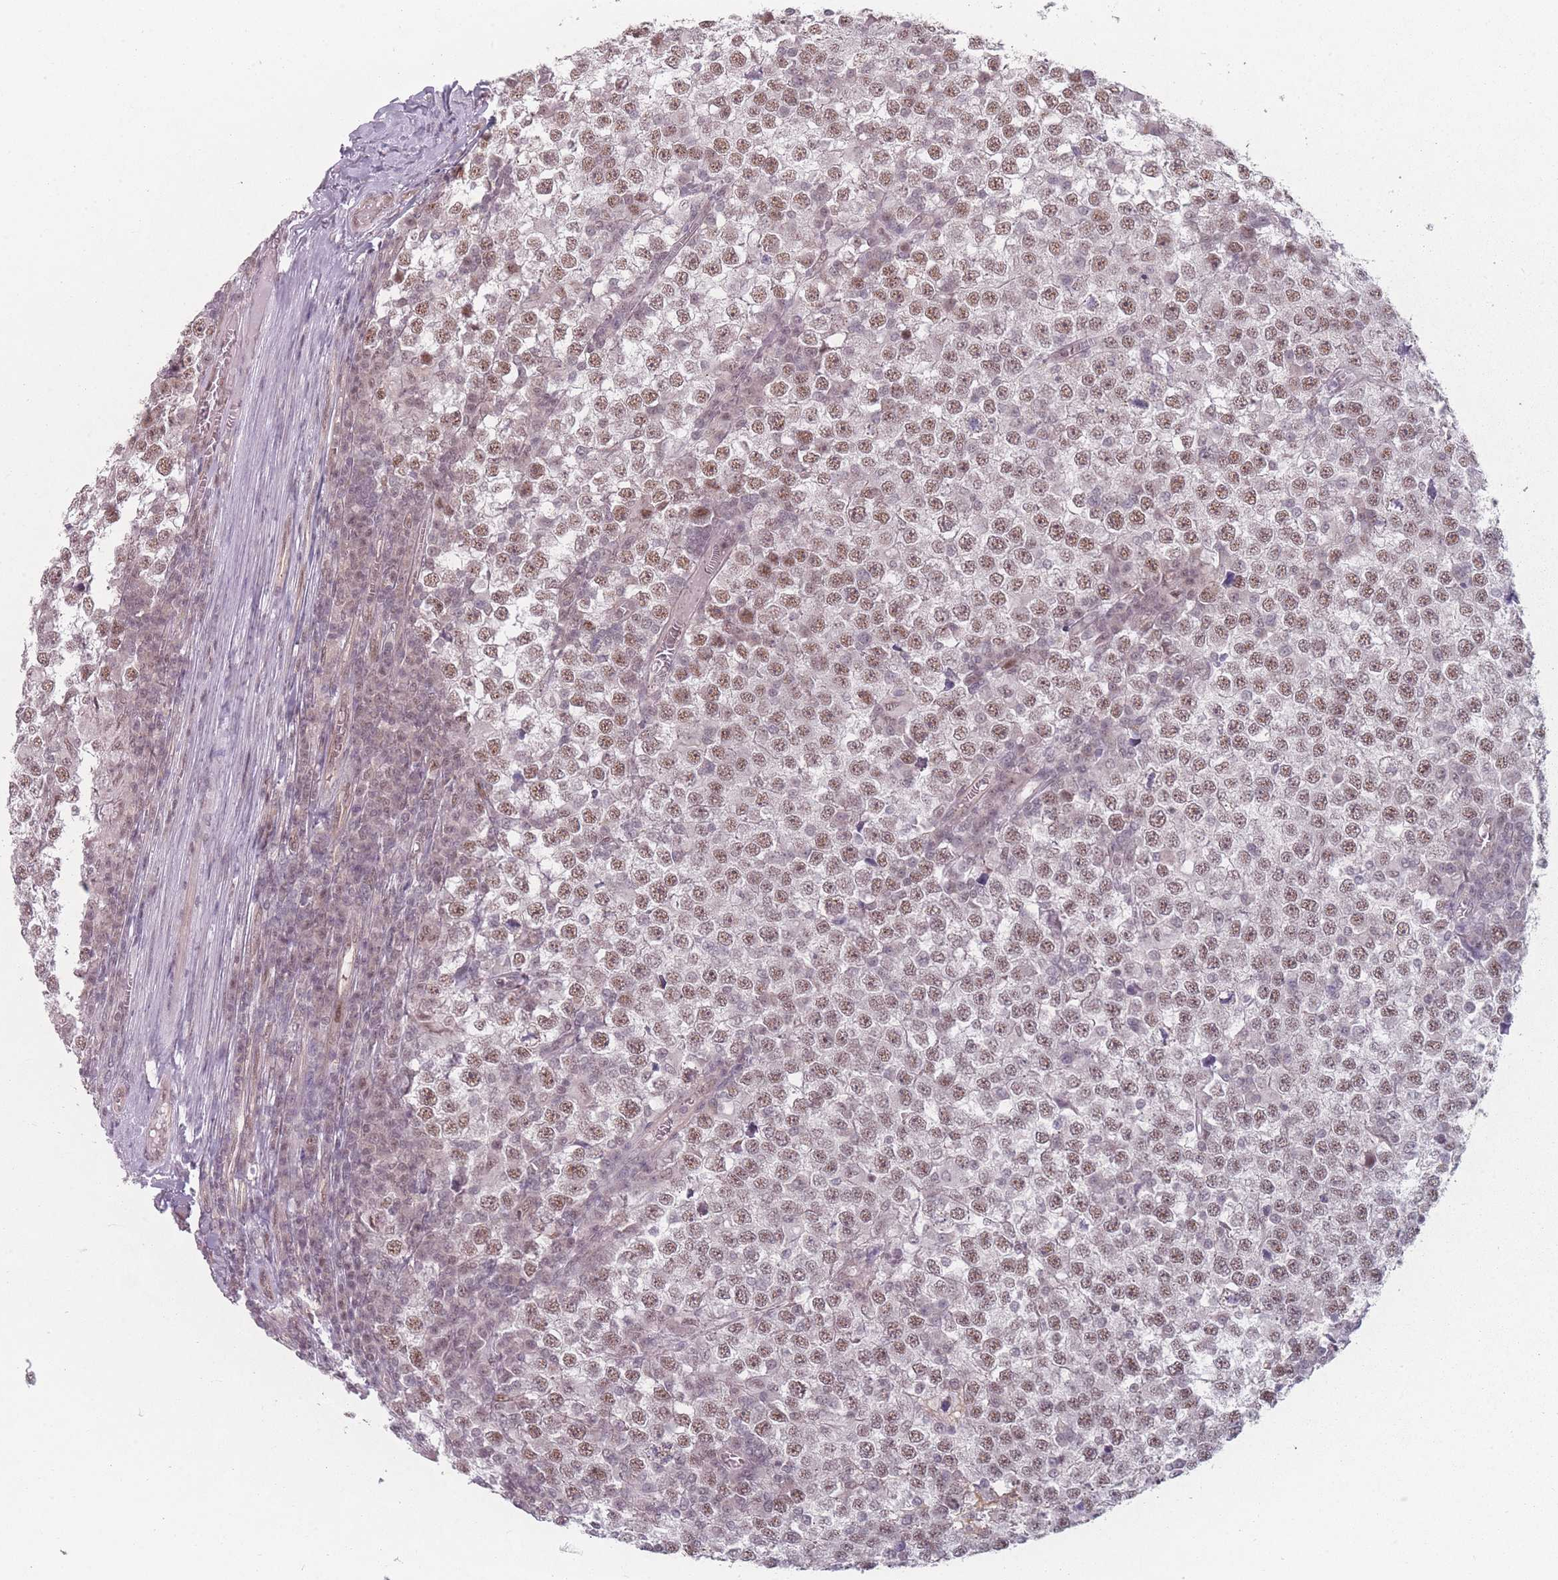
{"staining": {"intensity": "moderate", "quantity": ">75%", "location": "nuclear"}, "tissue": "testis cancer", "cell_type": "Tumor cells", "image_type": "cancer", "snomed": [{"axis": "morphology", "description": "Seminoma, NOS"}, {"axis": "topography", "description": "Testis"}], "caption": "Immunohistochemistry (IHC) (DAB (3,3'-diaminobenzidine)) staining of testis cancer (seminoma) demonstrates moderate nuclear protein positivity in about >75% of tumor cells.", "gene": "ZC3H14", "patient": {"sex": "male", "age": 65}}